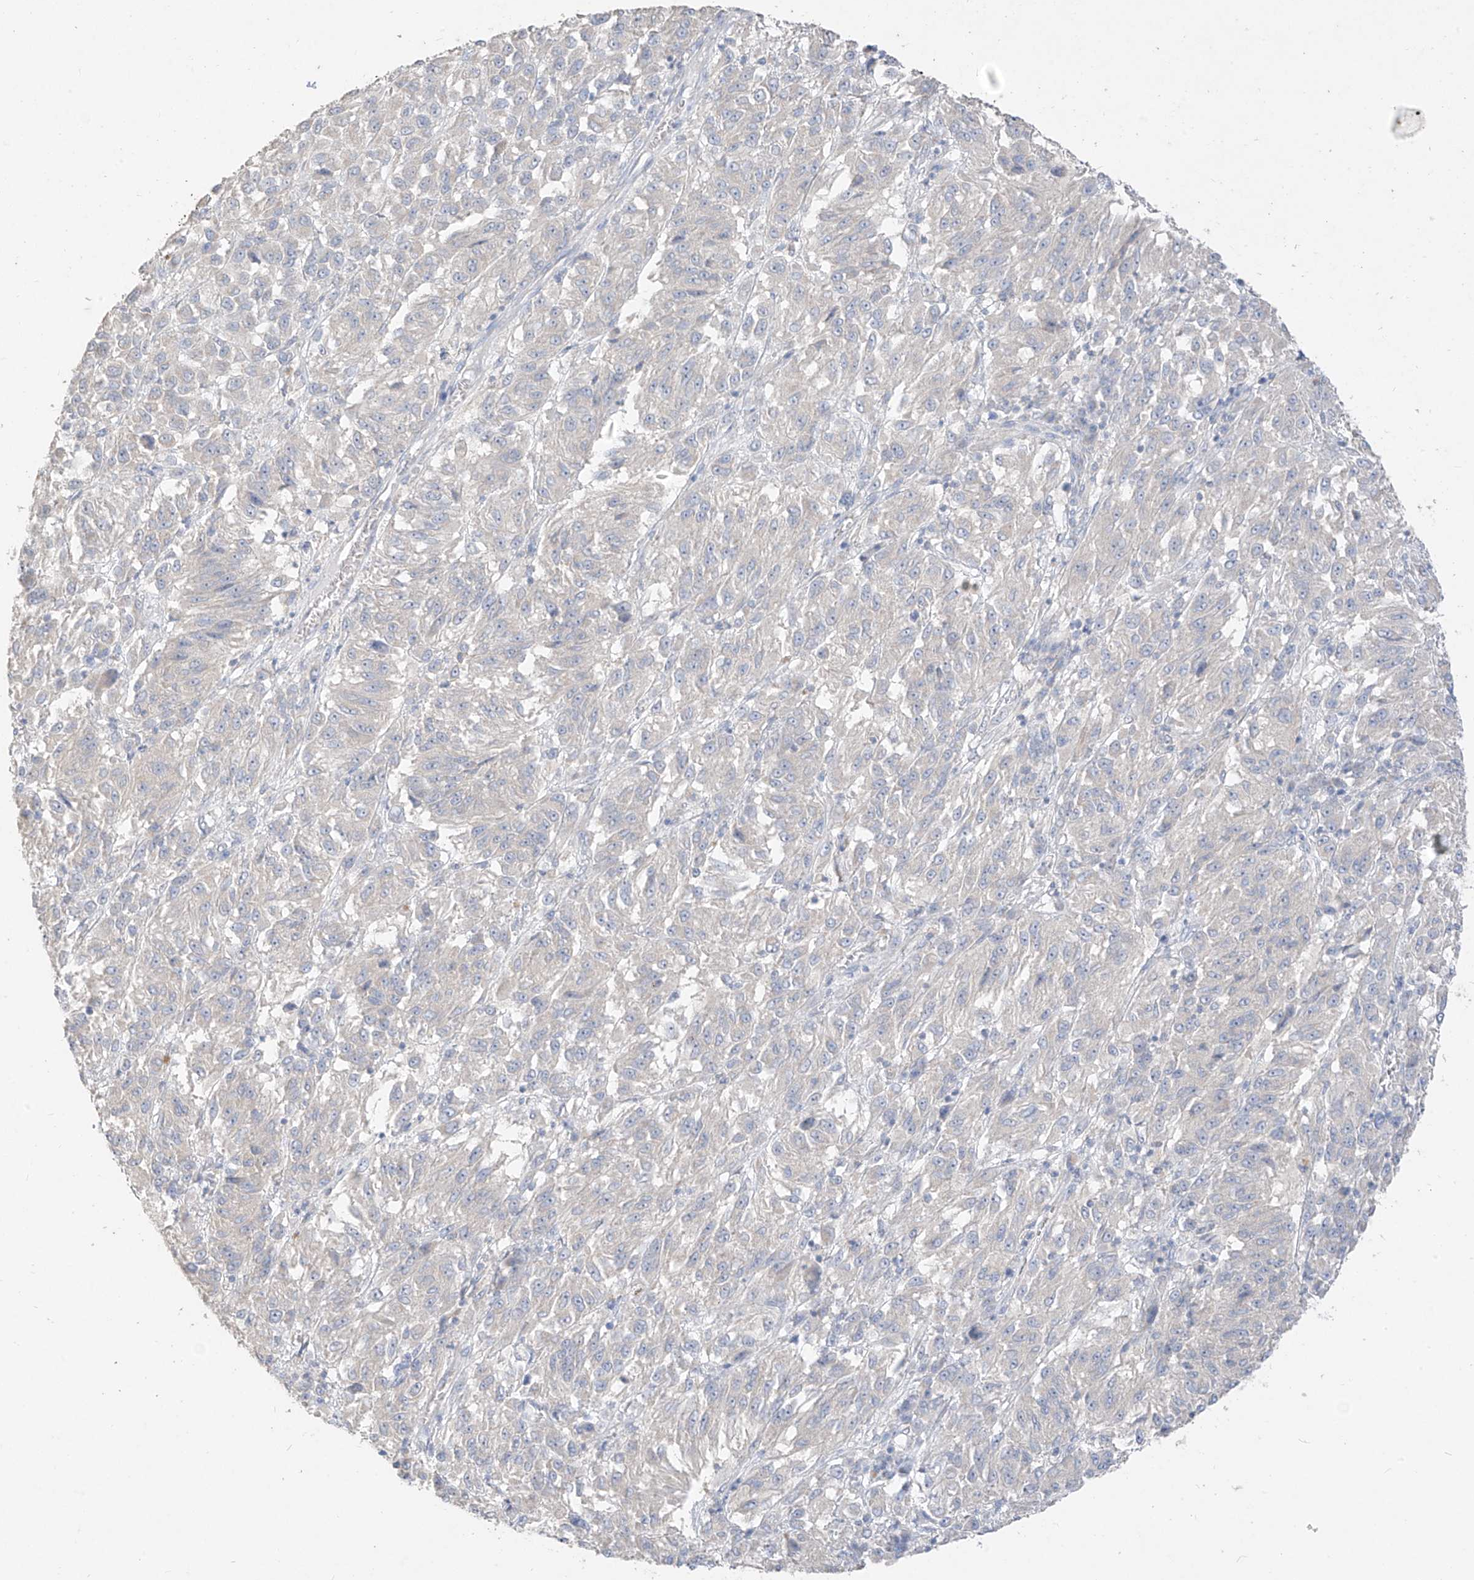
{"staining": {"intensity": "negative", "quantity": "none", "location": "none"}, "tissue": "melanoma", "cell_type": "Tumor cells", "image_type": "cancer", "snomed": [{"axis": "morphology", "description": "Malignant melanoma, Metastatic site"}, {"axis": "topography", "description": "Lung"}], "caption": "The image displays no staining of tumor cells in melanoma.", "gene": "ZZEF1", "patient": {"sex": "male", "age": 64}}